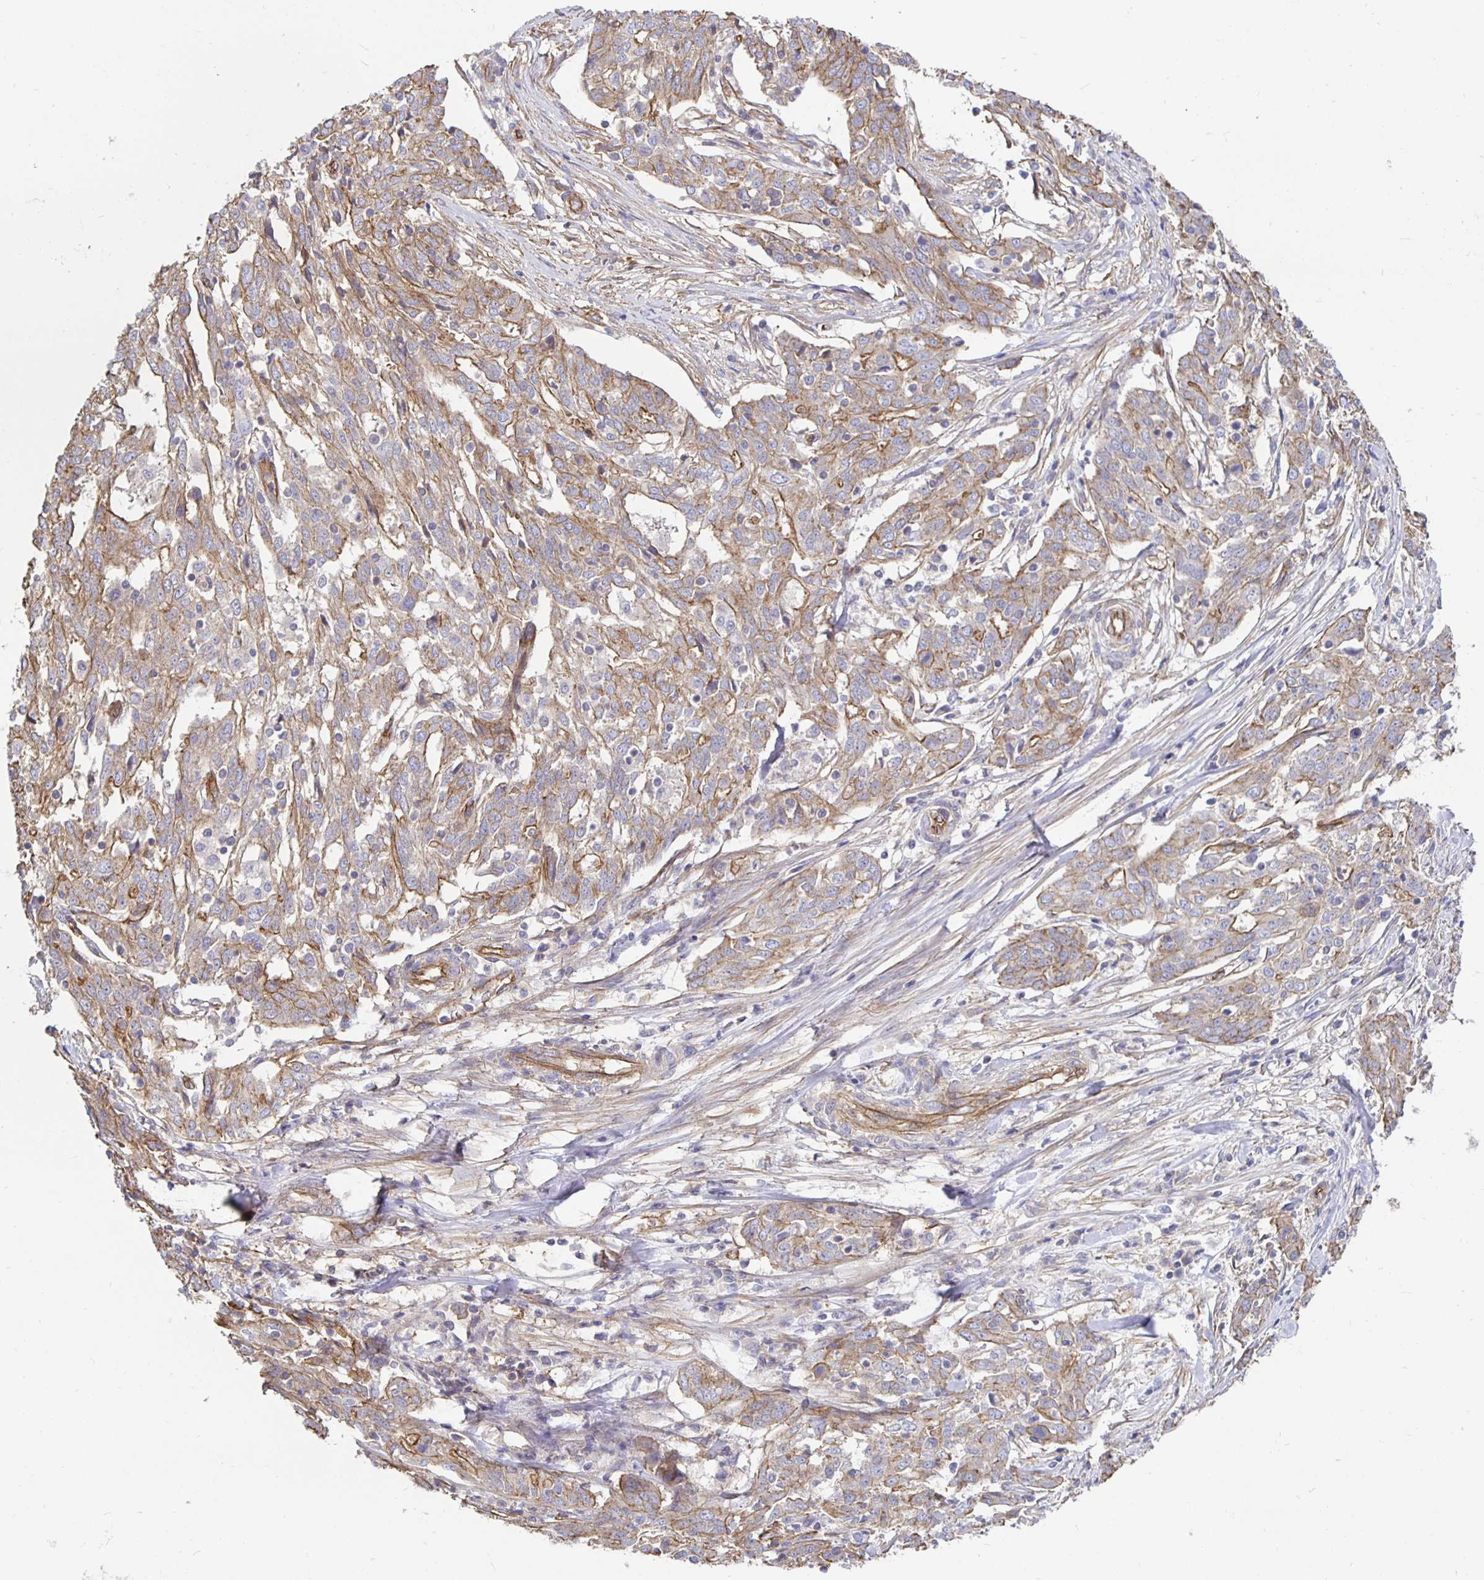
{"staining": {"intensity": "moderate", "quantity": "25%-75%", "location": "cytoplasmic/membranous"}, "tissue": "ovarian cancer", "cell_type": "Tumor cells", "image_type": "cancer", "snomed": [{"axis": "morphology", "description": "Cystadenocarcinoma, serous, NOS"}, {"axis": "topography", "description": "Ovary"}], "caption": "Approximately 25%-75% of tumor cells in human serous cystadenocarcinoma (ovarian) reveal moderate cytoplasmic/membranous protein positivity as visualized by brown immunohistochemical staining.", "gene": "ARHGEF39", "patient": {"sex": "female", "age": 67}}